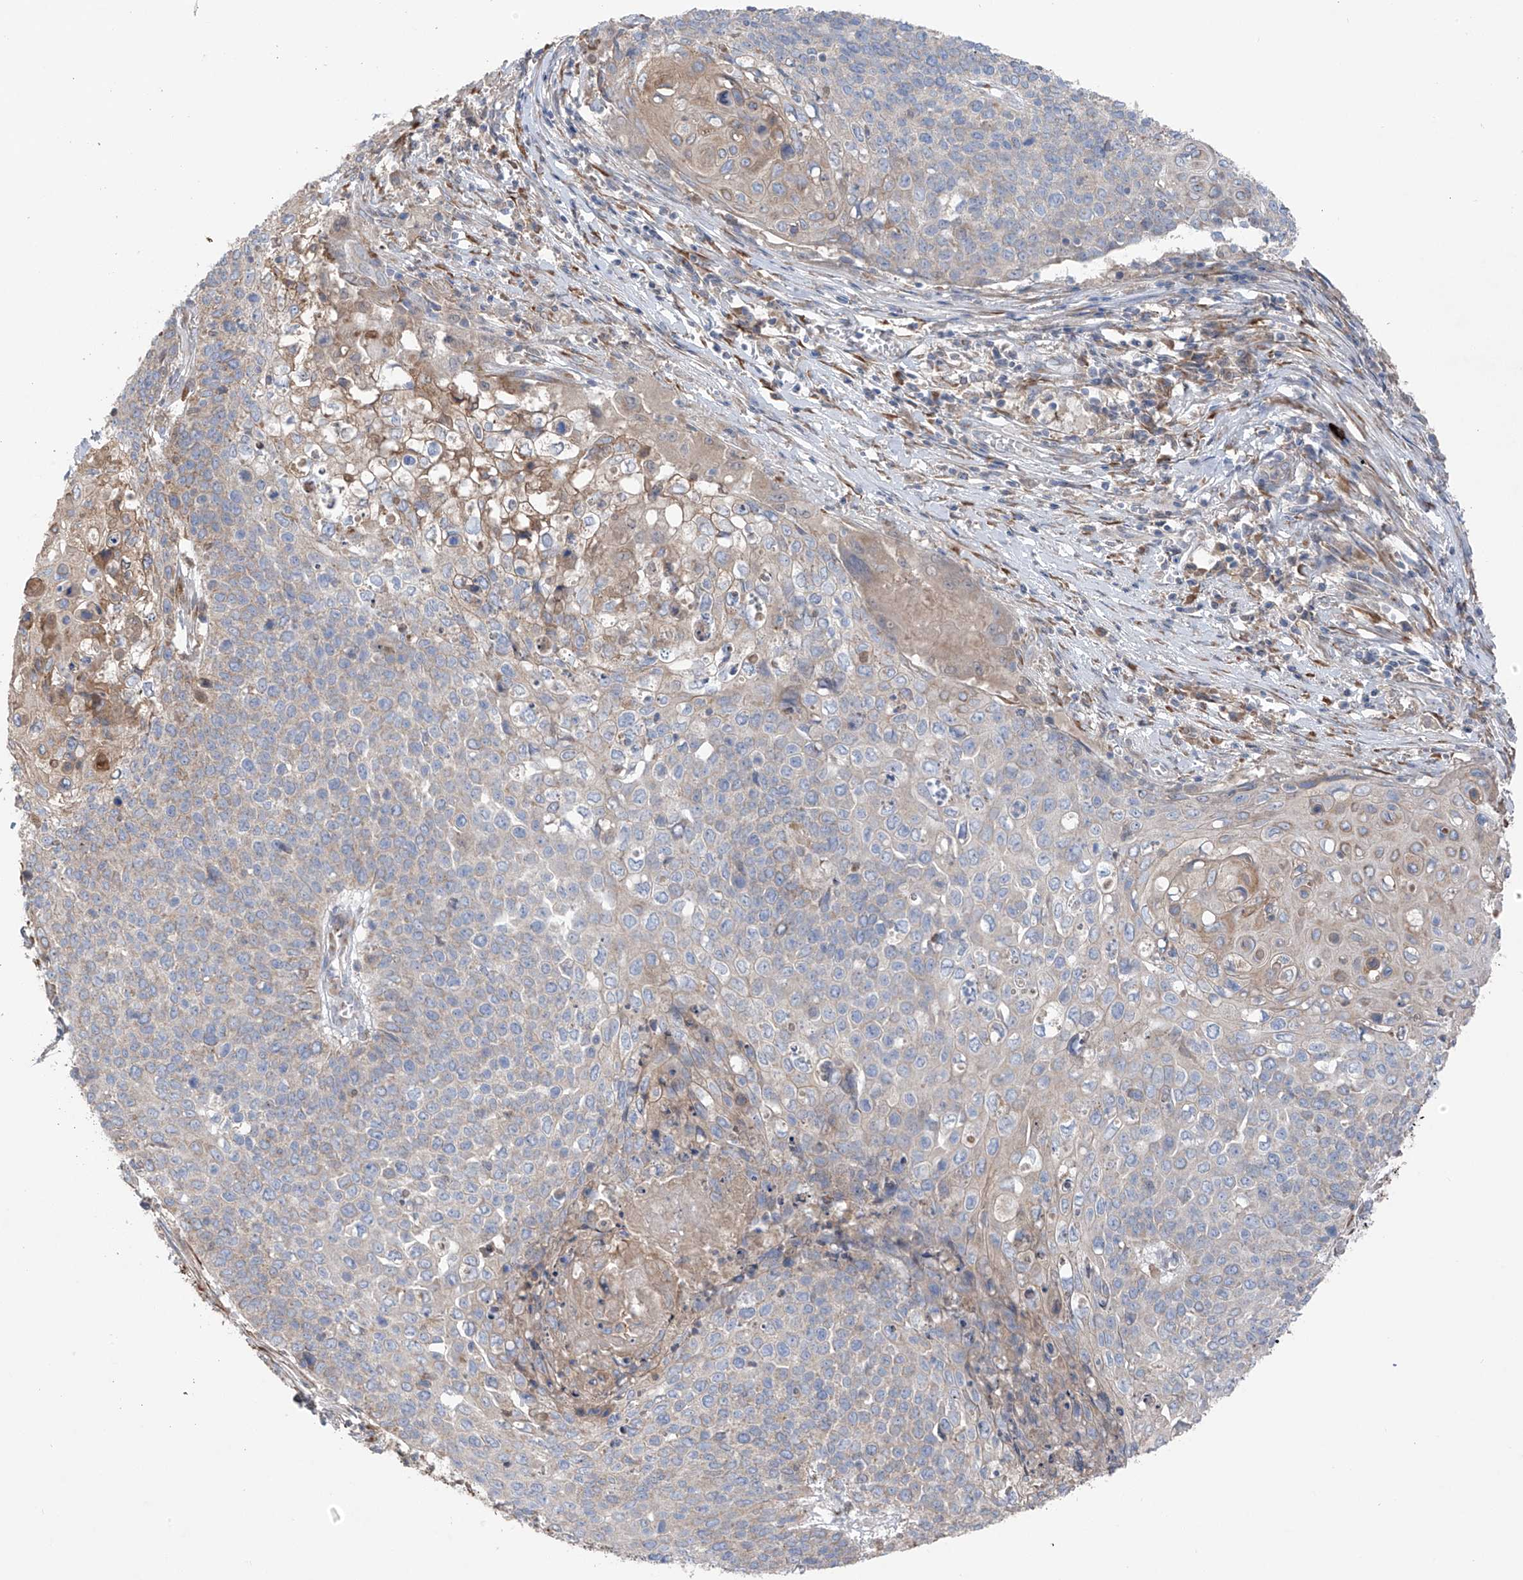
{"staining": {"intensity": "weak", "quantity": "<25%", "location": "cytoplasmic/membranous"}, "tissue": "cervical cancer", "cell_type": "Tumor cells", "image_type": "cancer", "snomed": [{"axis": "morphology", "description": "Squamous cell carcinoma, NOS"}, {"axis": "topography", "description": "Cervix"}], "caption": "IHC image of neoplastic tissue: human cervical cancer (squamous cell carcinoma) stained with DAB exhibits no significant protein positivity in tumor cells.", "gene": "GALNTL6", "patient": {"sex": "female", "age": 39}}